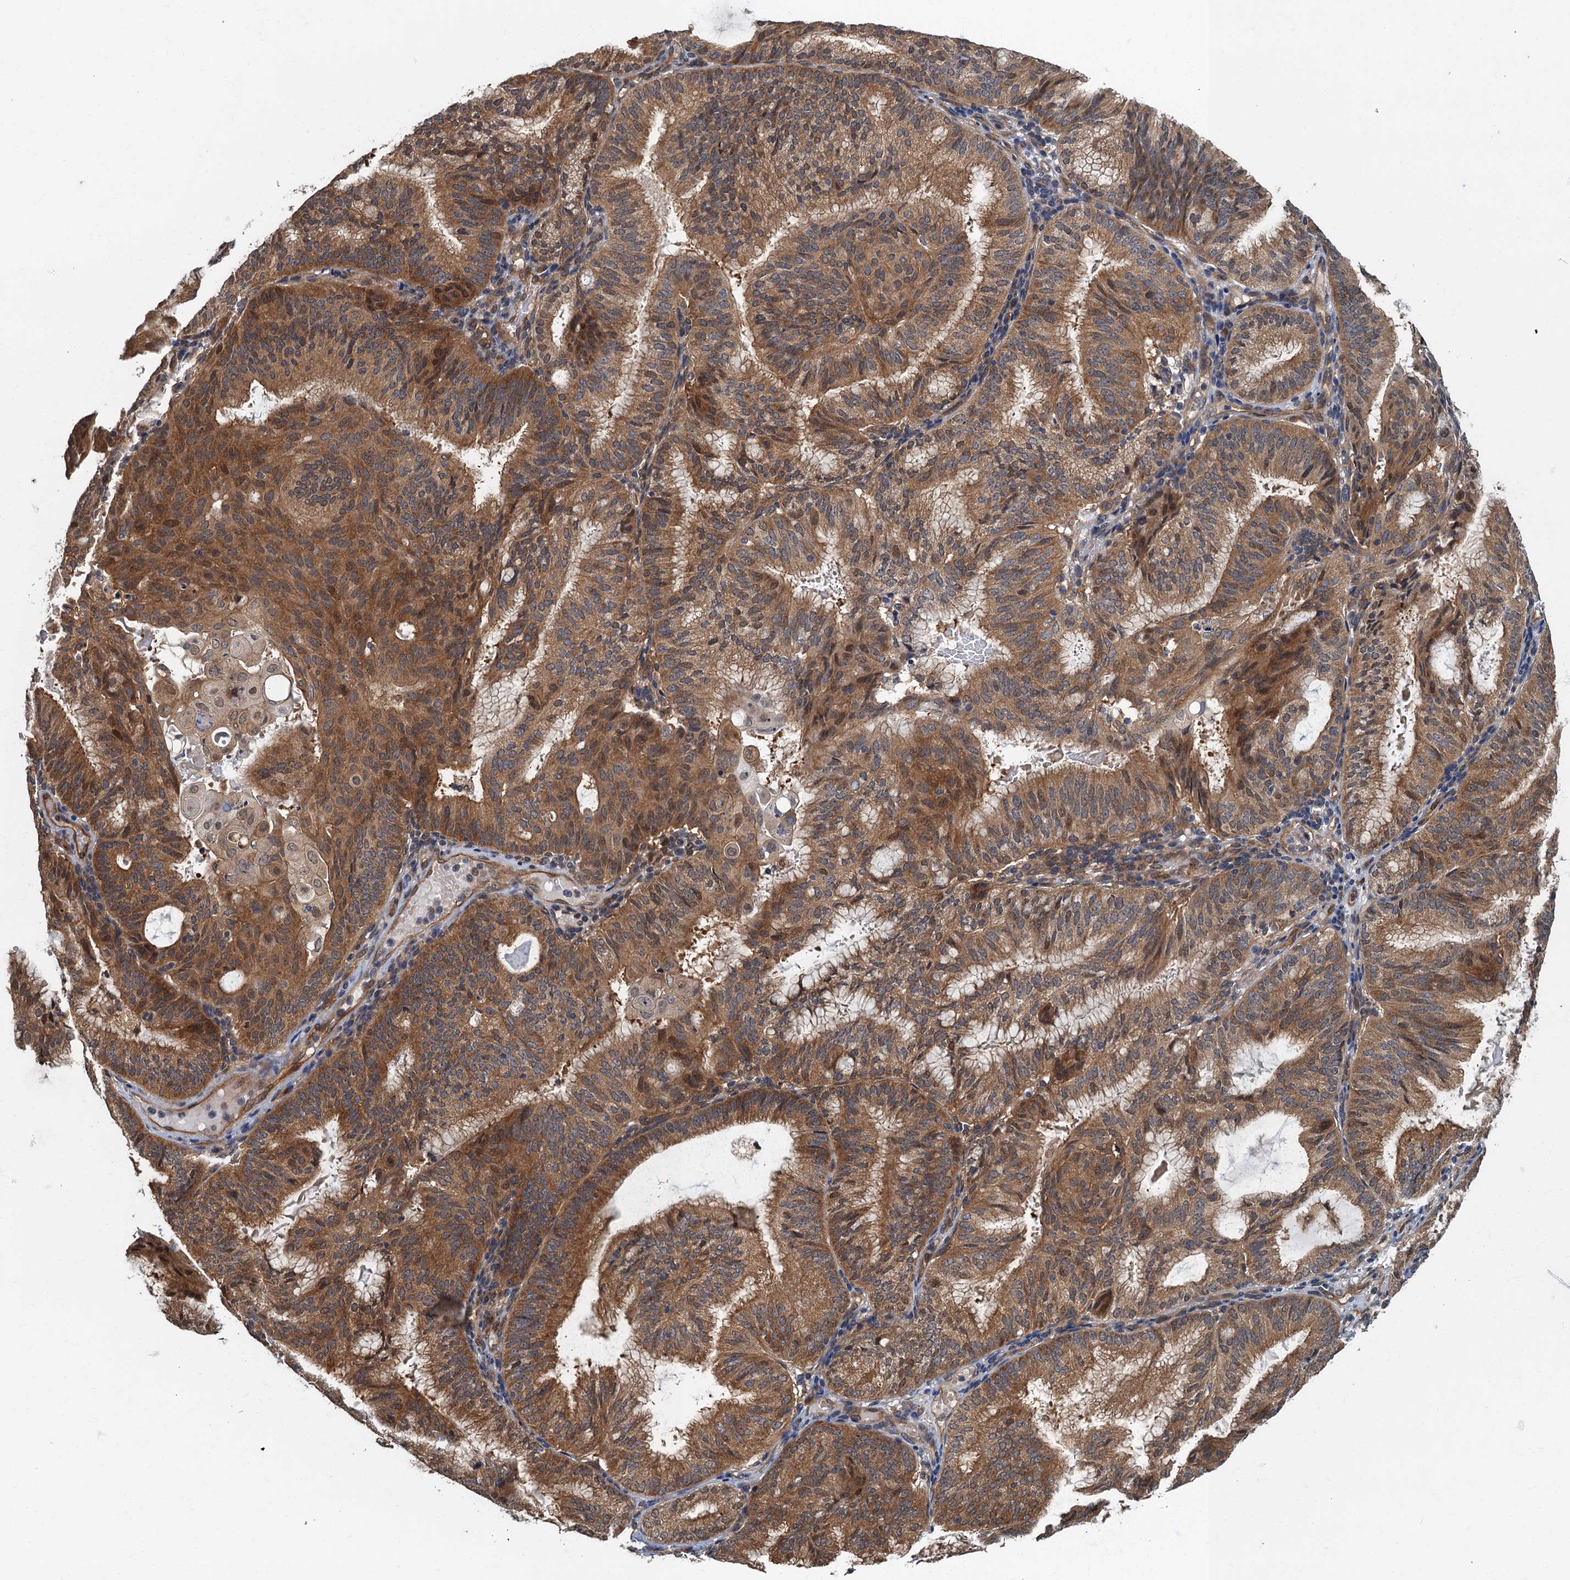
{"staining": {"intensity": "moderate", "quantity": ">75%", "location": "cytoplasmic/membranous,nuclear"}, "tissue": "endometrial cancer", "cell_type": "Tumor cells", "image_type": "cancer", "snomed": [{"axis": "morphology", "description": "Adenocarcinoma, NOS"}, {"axis": "topography", "description": "Endometrium"}], "caption": "Protein analysis of adenocarcinoma (endometrial) tissue shows moderate cytoplasmic/membranous and nuclear expression in approximately >75% of tumor cells.", "gene": "TBCK", "patient": {"sex": "female", "age": 49}}